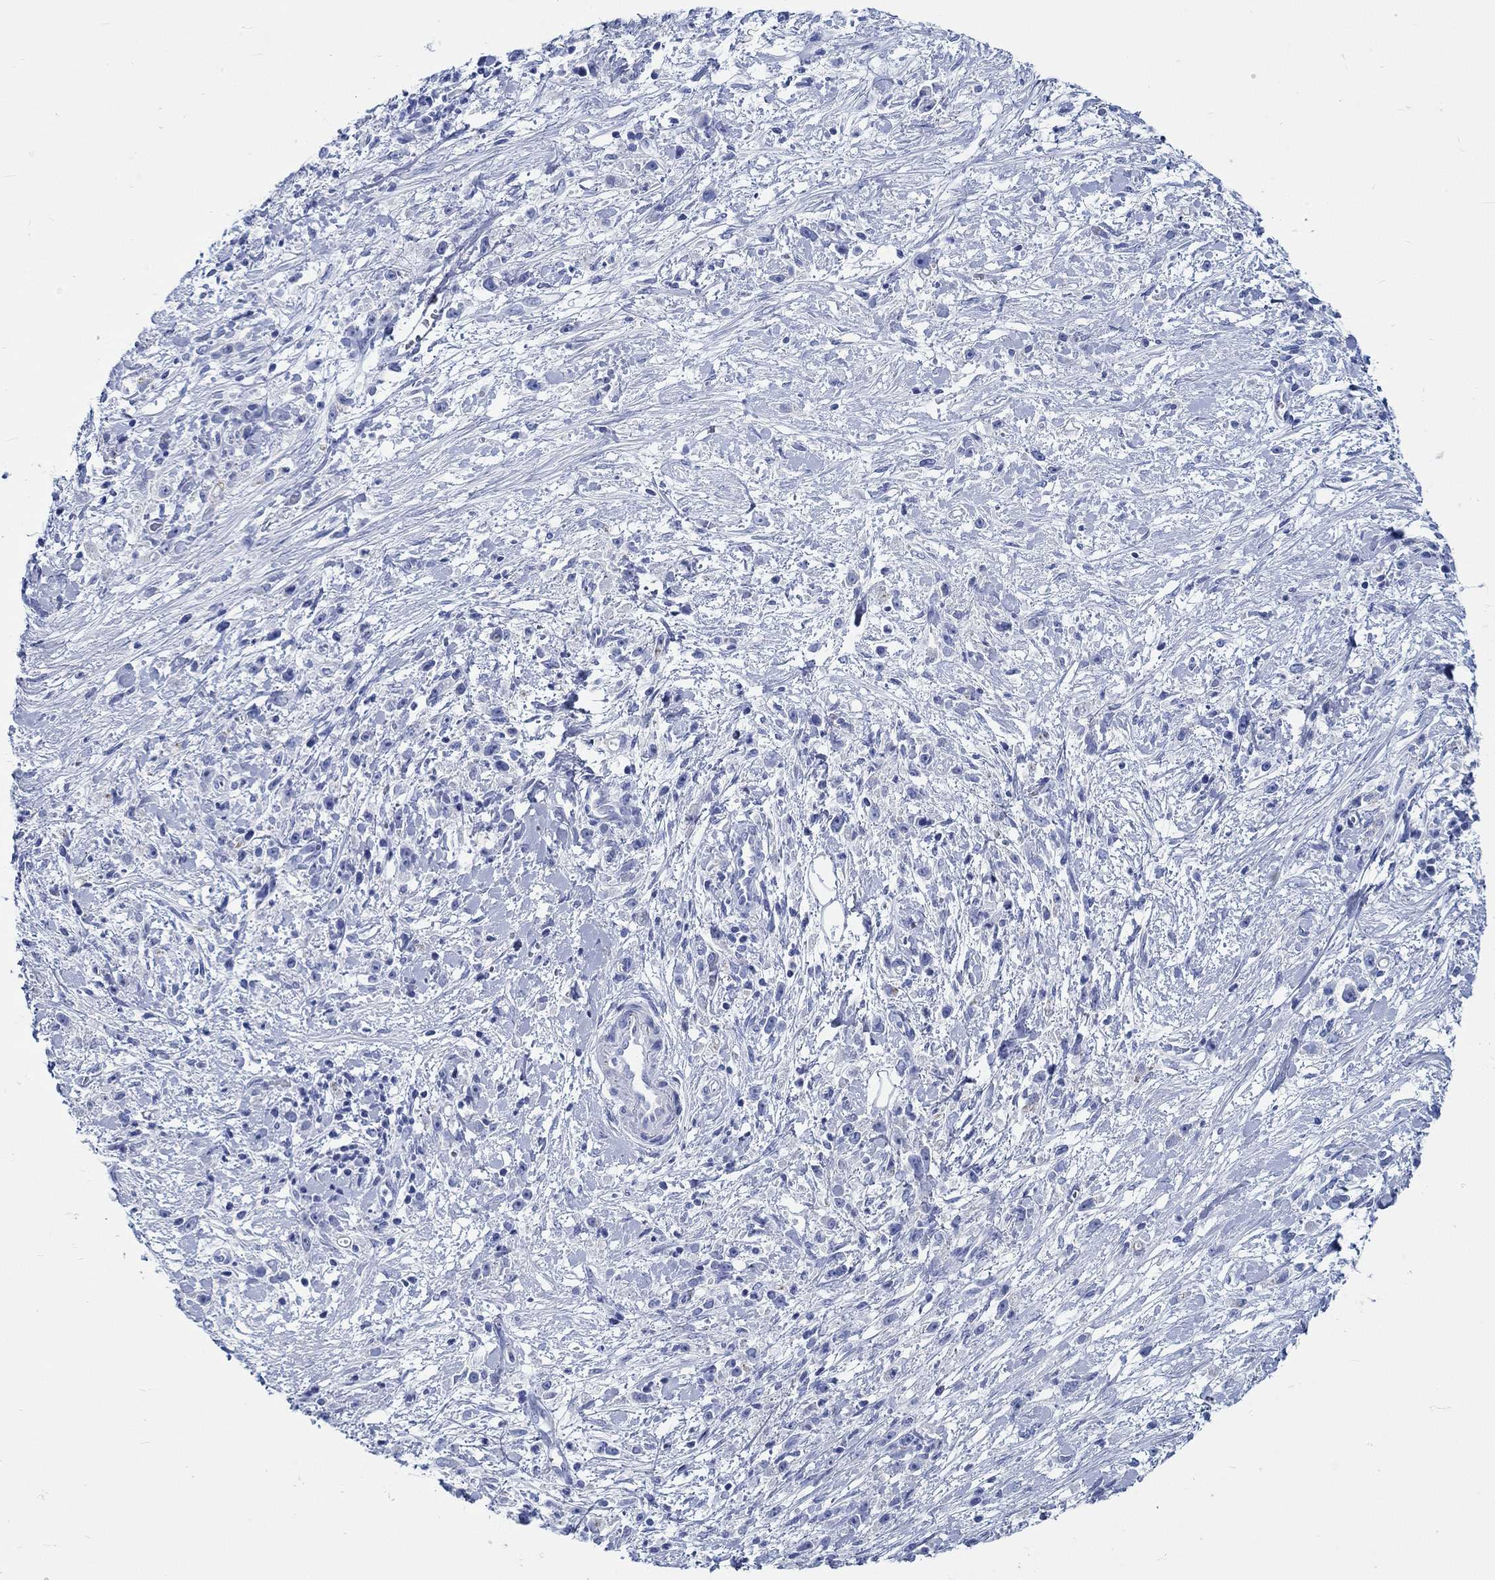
{"staining": {"intensity": "negative", "quantity": "none", "location": "none"}, "tissue": "stomach cancer", "cell_type": "Tumor cells", "image_type": "cancer", "snomed": [{"axis": "morphology", "description": "Adenocarcinoma, NOS"}, {"axis": "topography", "description": "Stomach"}], "caption": "A high-resolution image shows IHC staining of adenocarcinoma (stomach), which displays no significant expression in tumor cells.", "gene": "RD3L", "patient": {"sex": "female", "age": 59}}